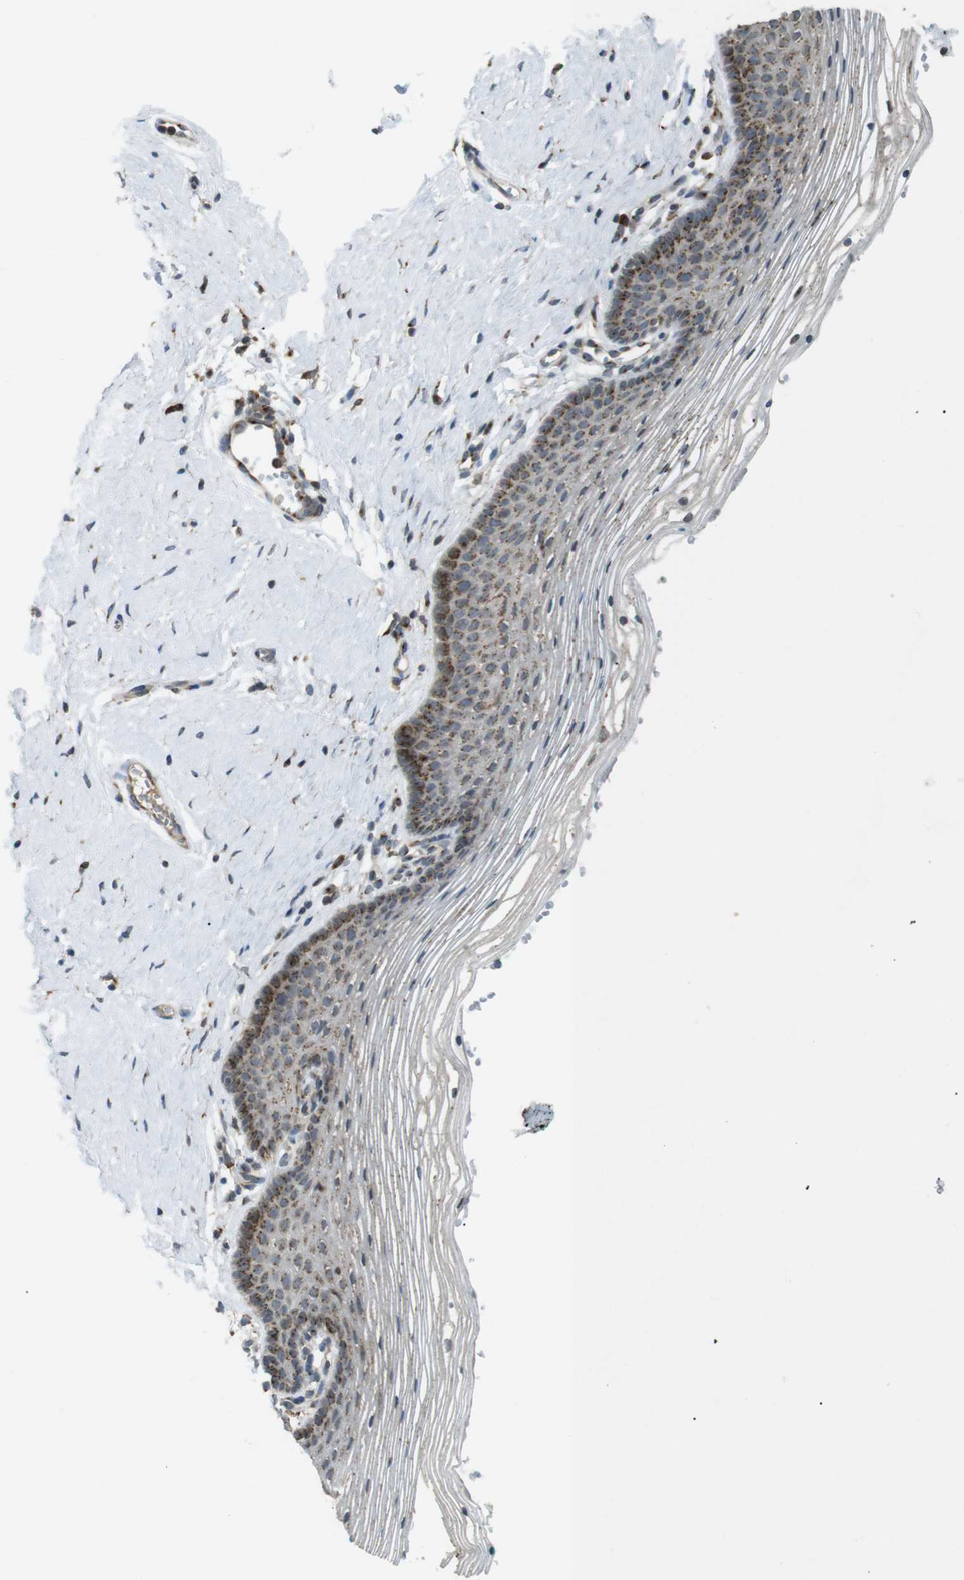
{"staining": {"intensity": "moderate", "quantity": ">75%", "location": "cytoplasmic/membranous"}, "tissue": "vagina", "cell_type": "Squamous epithelial cells", "image_type": "normal", "snomed": [{"axis": "morphology", "description": "Normal tissue, NOS"}, {"axis": "topography", "description": "Vagina"}], "caption": "Brown immunohistochemical staining in unremarkable vagina shows moderate cytoplasmic/membranous staining in about >75% of squamous epithelial cells. The protein of interest is stained brown, and the nuclei are stained in blue (DAB (3,3'-diaminobenzidine) IHC with brightfield microscopy, high magnification).", "gene": "TMED4", "patient": {"sex": "female", "age": 32}}